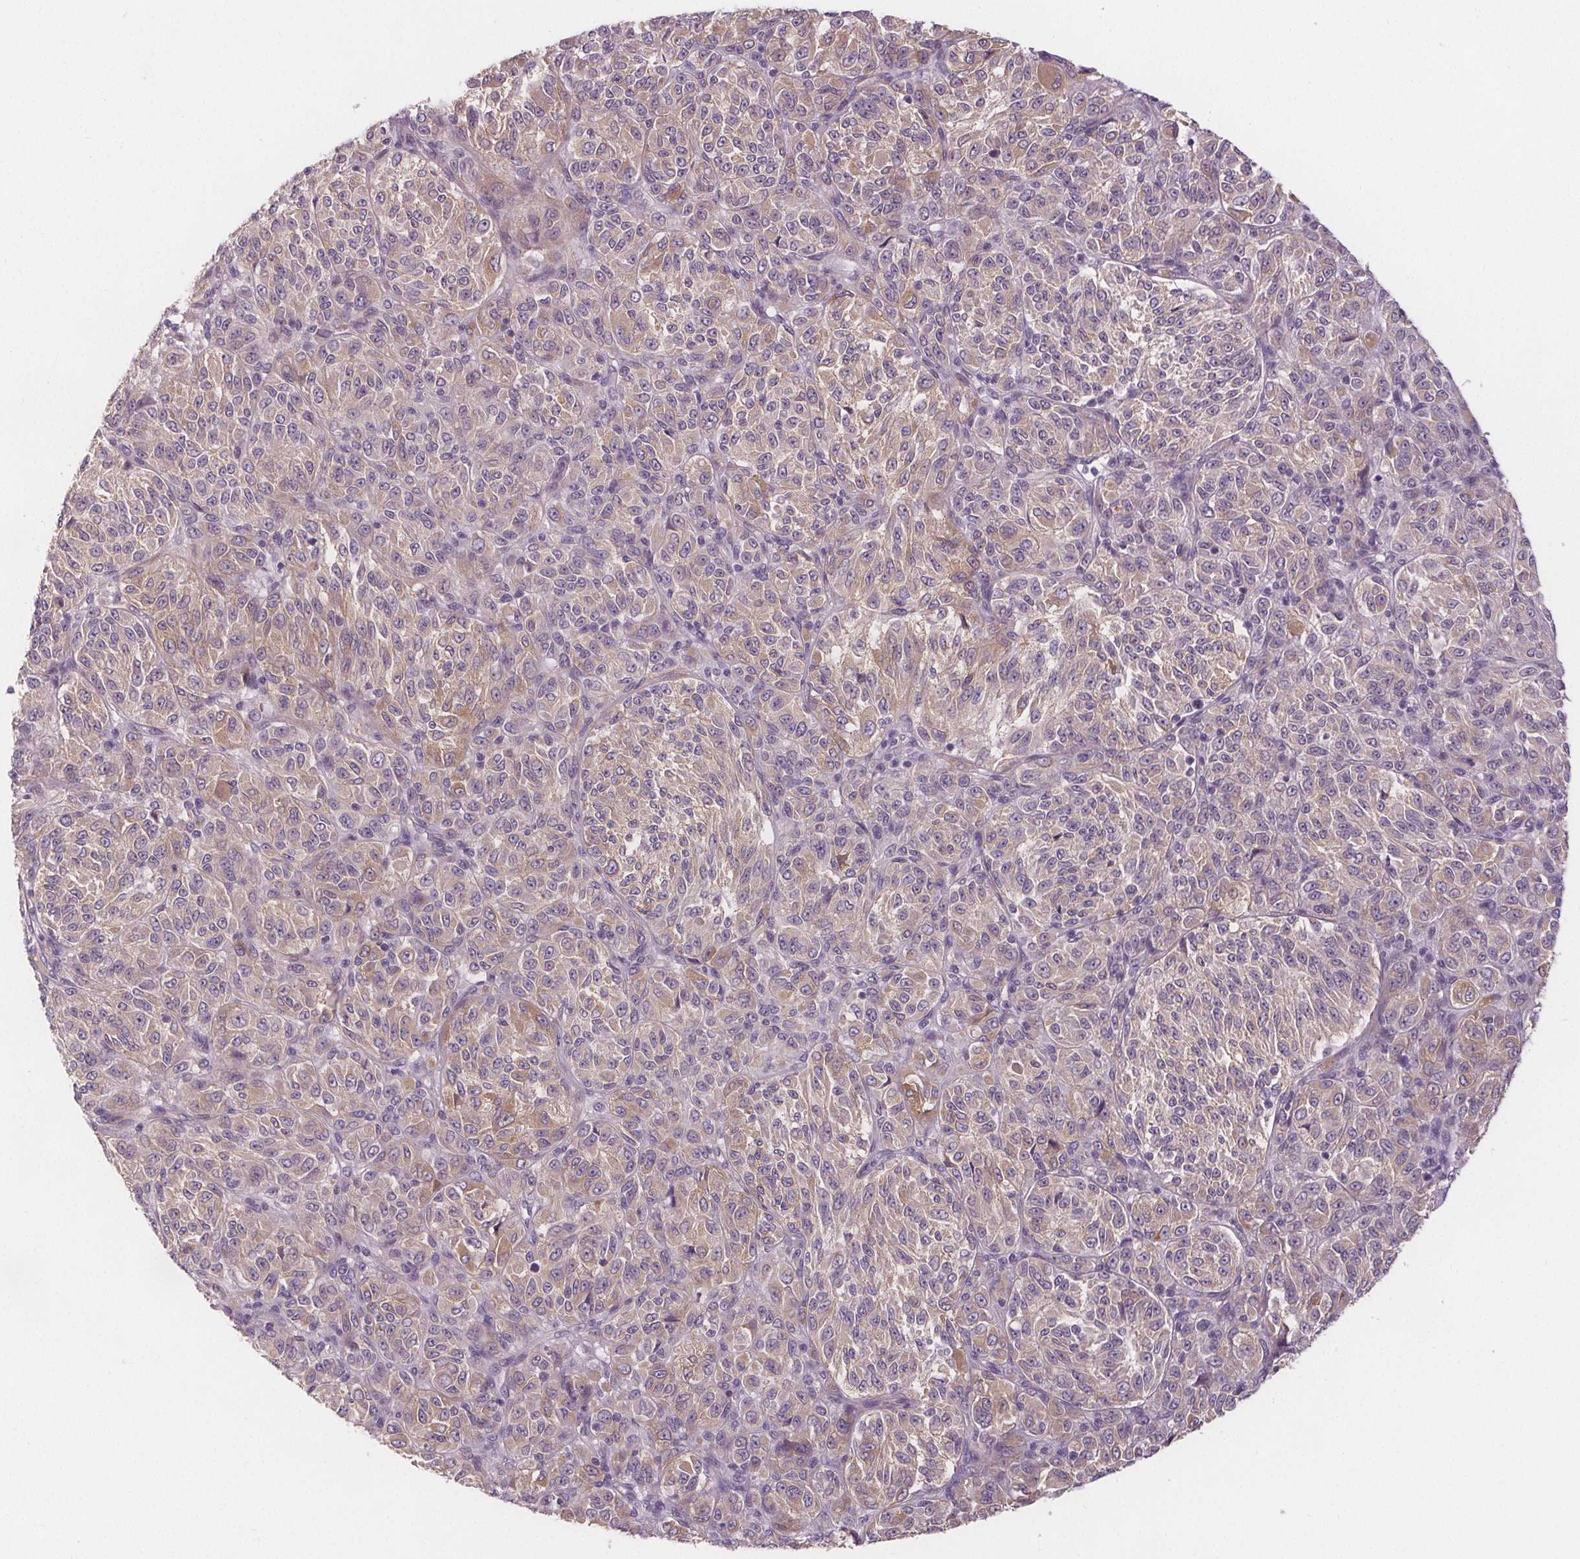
{"staining": {"intensity": "weak", "quantity": ">75%", "location": "cytoplasmic/membranous"}, "tissue": "melanoma", "cell_type": "Tumor cells", "image_type": "cancer", "snomed": [{"axis": "morphology", "description": "Malignant melanoma, Metastatic site"}, {"axis": "topography", "description": "Brain"}], "caption": "Immunohistochemical staining of malignant melanoma (metastatic site) displays low levels of weak cytoplasmic/membranous staining in about >75% of tumor cells.", "gene": "VNN1", "patient": {"sex": "female", "age": 56}}